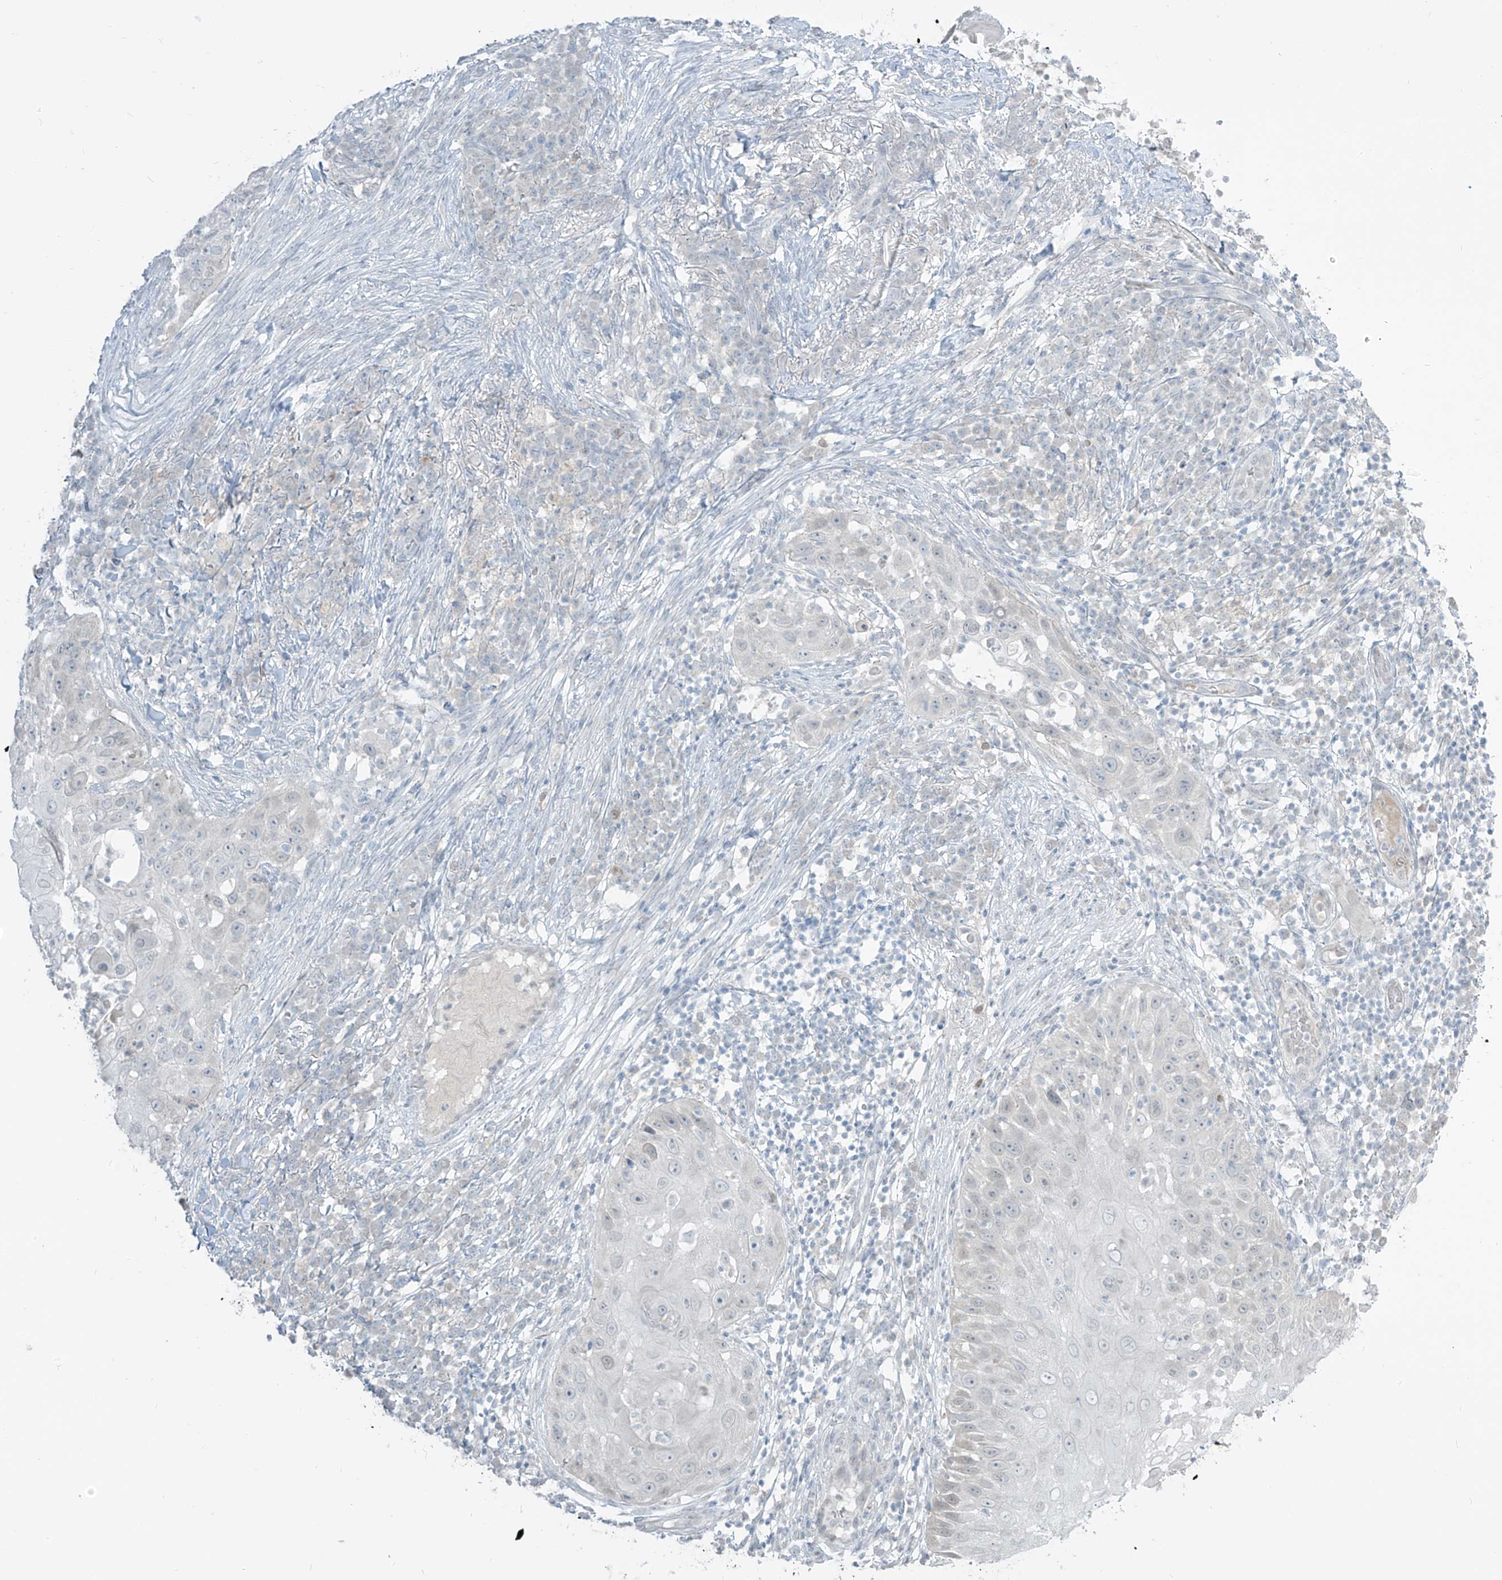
{"staining": {"intensity": "negative", "quantity": "none", "location": "none"}, "tissue": "skin cancer", "cell_type": "Tumor cells", "image_type": "cancer", "snomed": [{"axis": "morphology", "description": "Squamous cell carcinoma, NOS"}, {"axis": "topography", "description": "Skin"}], "caption": "A micrograph of skin squamous cell carcinoma stained for a protein displays no brown staining in tumor cells. (DAB immunohistochemistry (IHC), high magnification).", "gene": "PRDM6", "patient": {"sex": "female", "age": 44}}